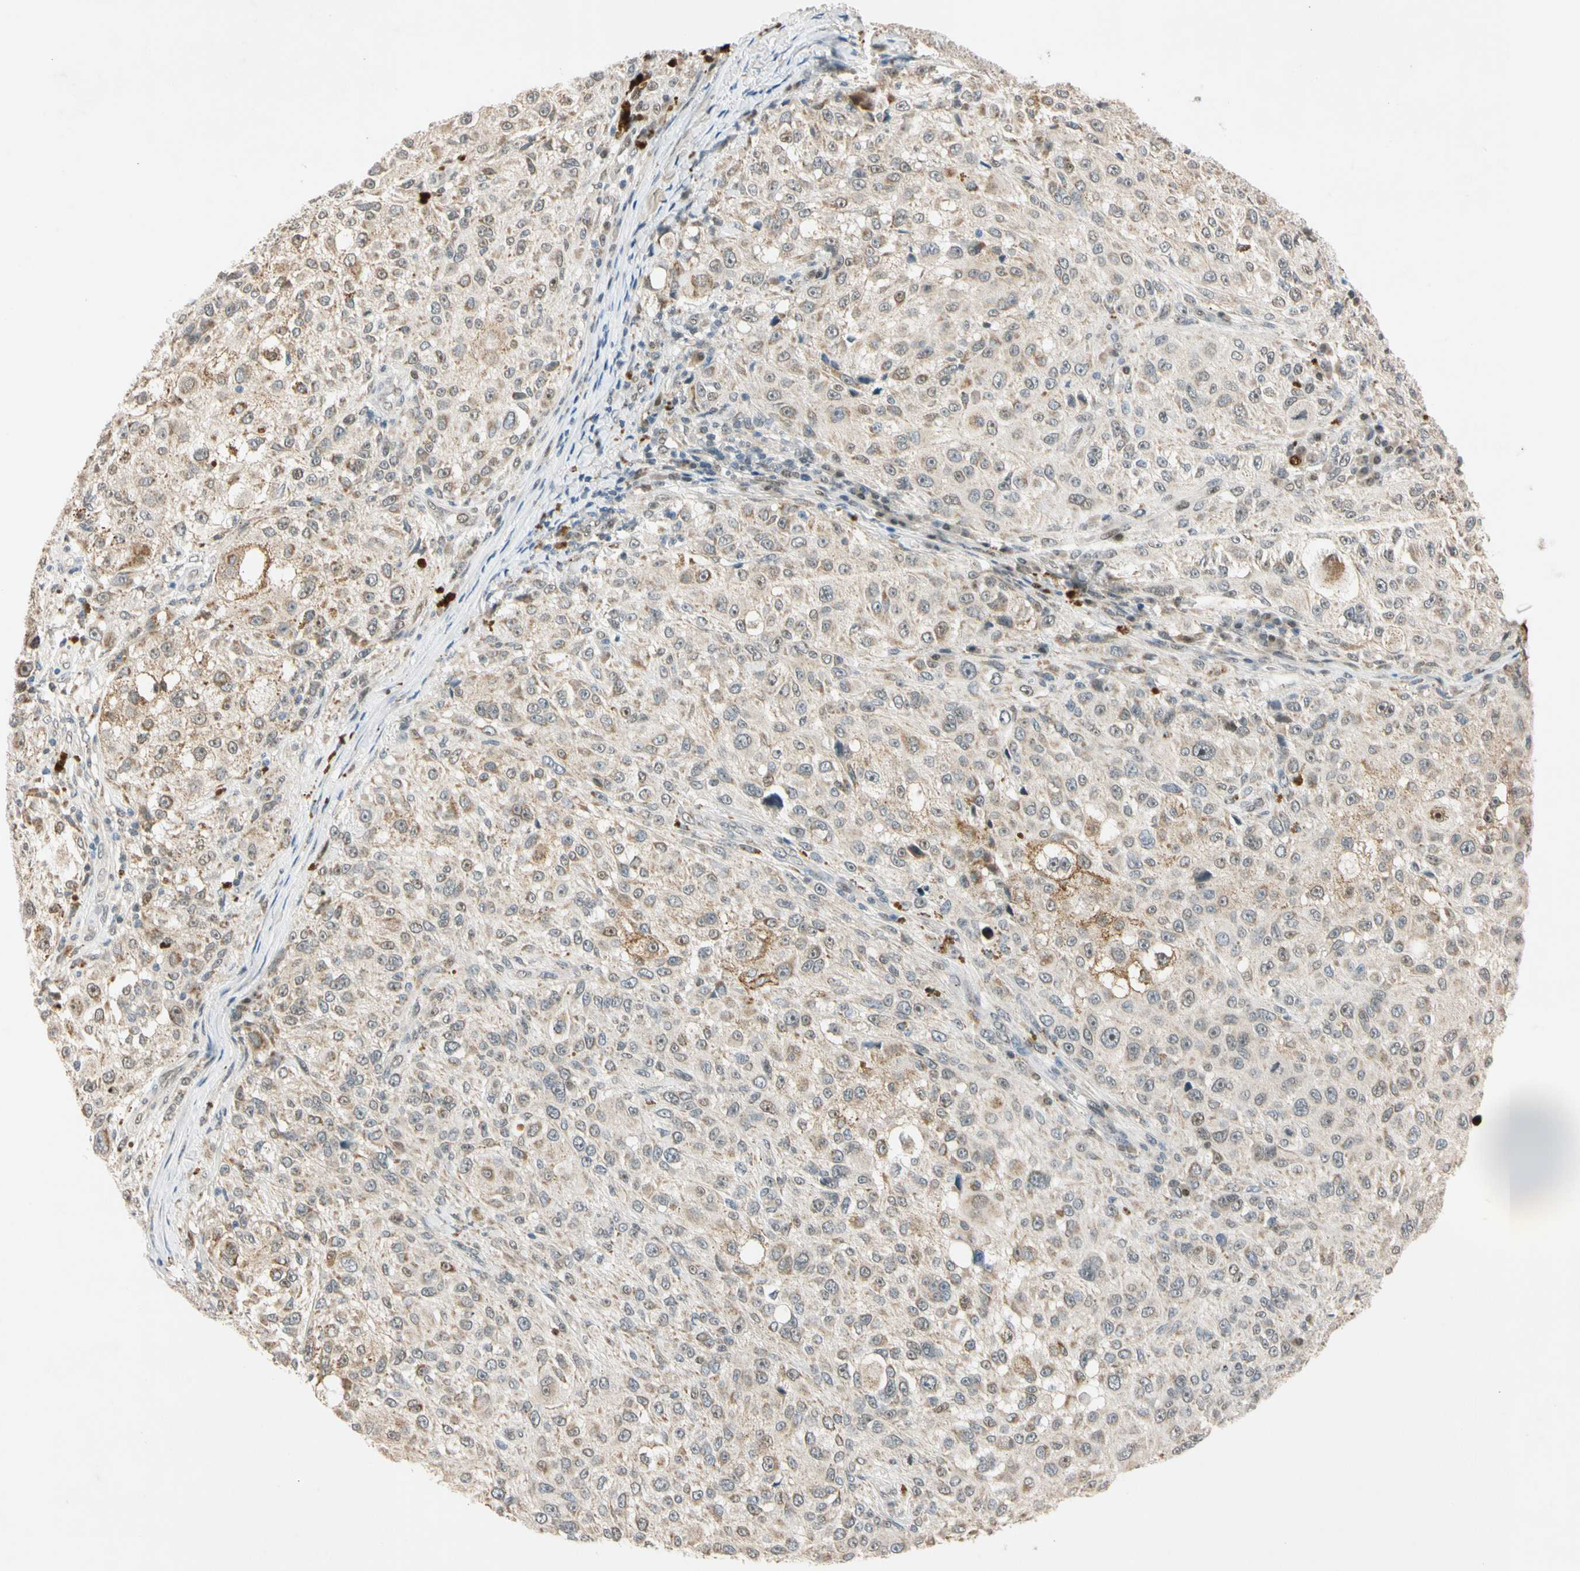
{"staining": {"intensity": "weak", "quantity": ">75%", "location": "cytoplasmic/membranous"}, "tissue": "melanoma", "cell_type": "Tumor cells", "image_type": "cancer", "snomed": [{"axis": "morphology", "description": "Necrosis, NOS"}, {"axis": "morphology", "description": "Malignant melanoma, NOS"}, {"axis": "topography", "description": "Skin"}], "caption": "About >75% of tumor cells in malignant melanoma display weak cytoplasmic/membranous protein positivity as visualized by brown immunohistochemical staining.", "gene": "RIOX2", "patient": {"sex": "female", "age": 87}}